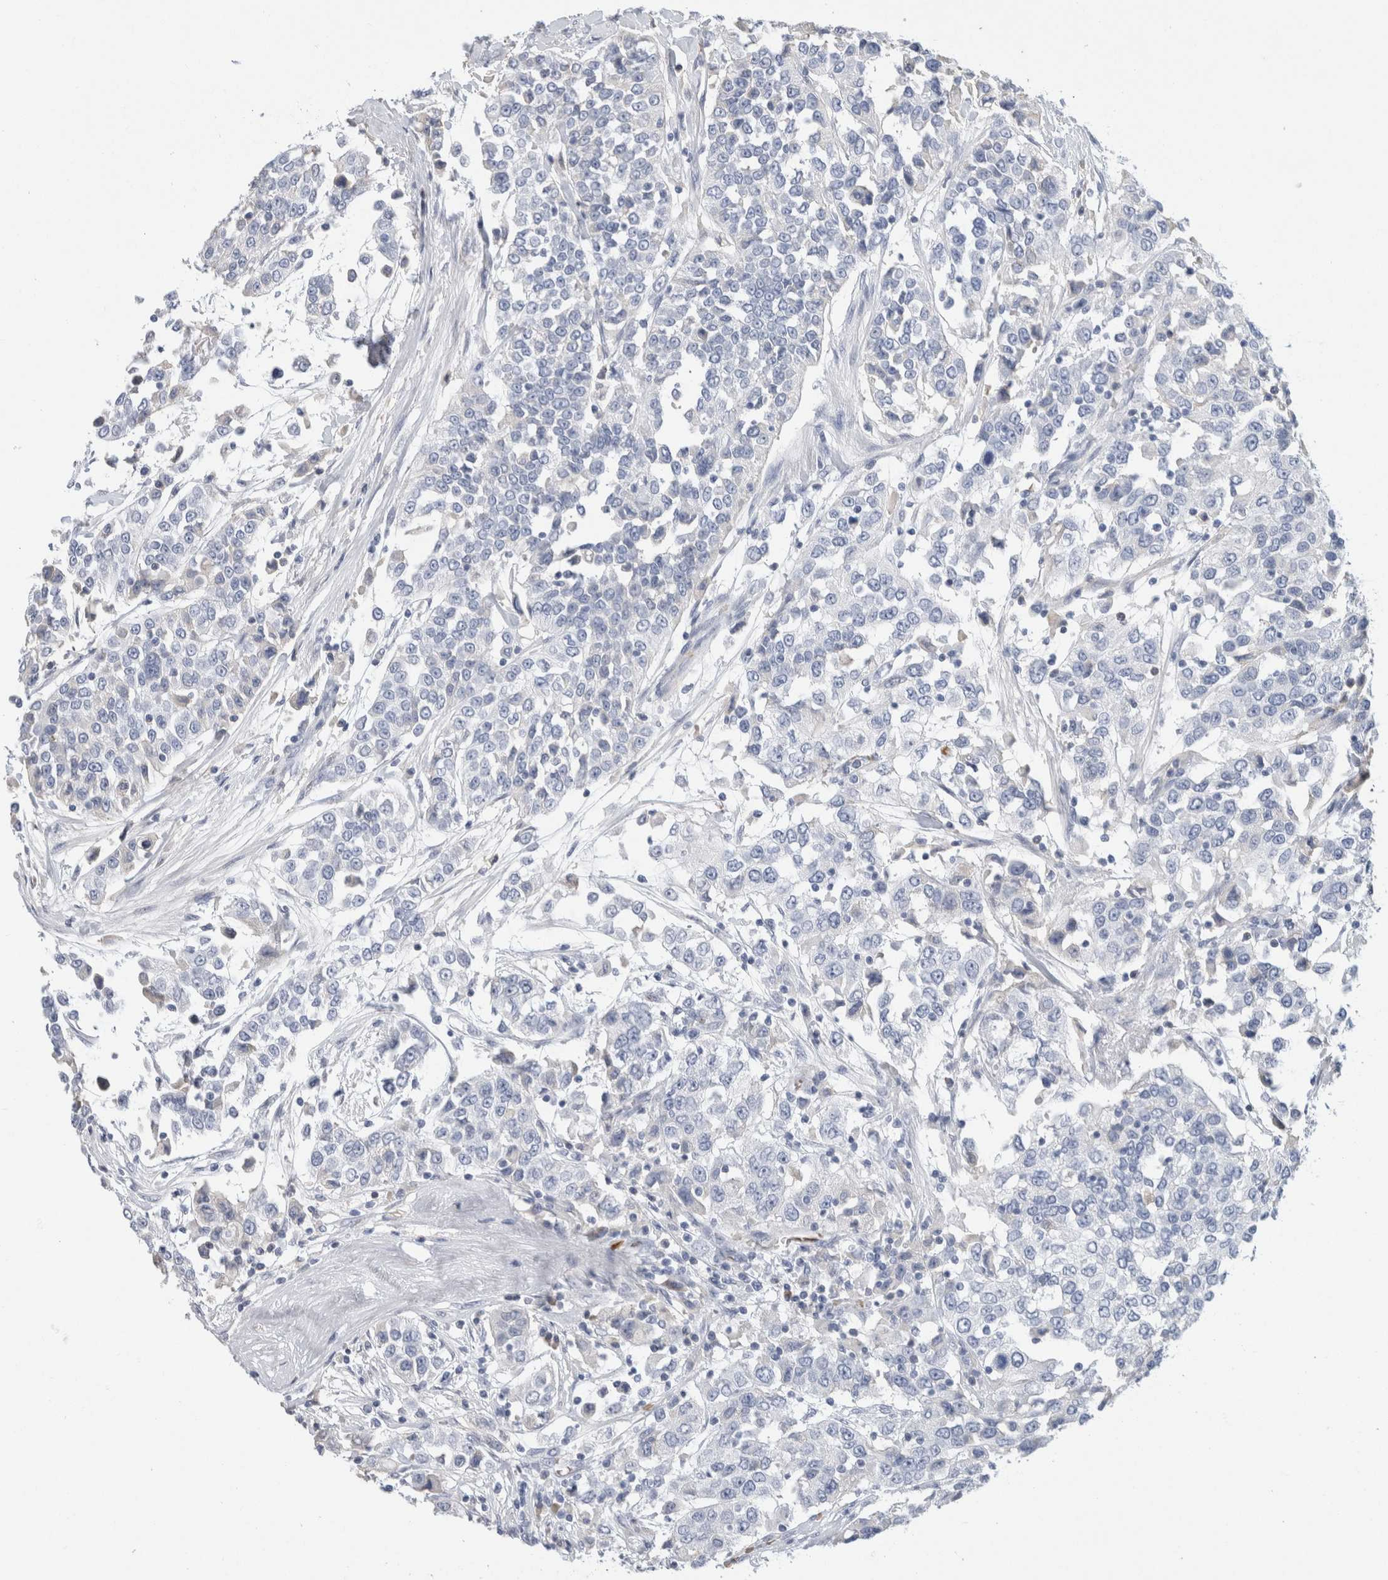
{"staining": {"intensity": "negative", "quantity": "none", "location": "none"}, "tissue": "urothelial cancer", "cell_type": "Tumor cells", "image_type": "cancer", "snomed": [{"axis": "morphology", "description": "Urothelial carcinoma, High grade"}, {"axis": "topography", "description": "Urinary bladder"}], "caption": "Immunohistochemistry micrograph of human urothelial carcinoma (high-grade) stained for a protein (brown), which shows no positivity in tumor cells. (DAB immunohistochemistry, high magnification).", "gene": "CA1", "patient": {"sex": "female", "age": 80}}